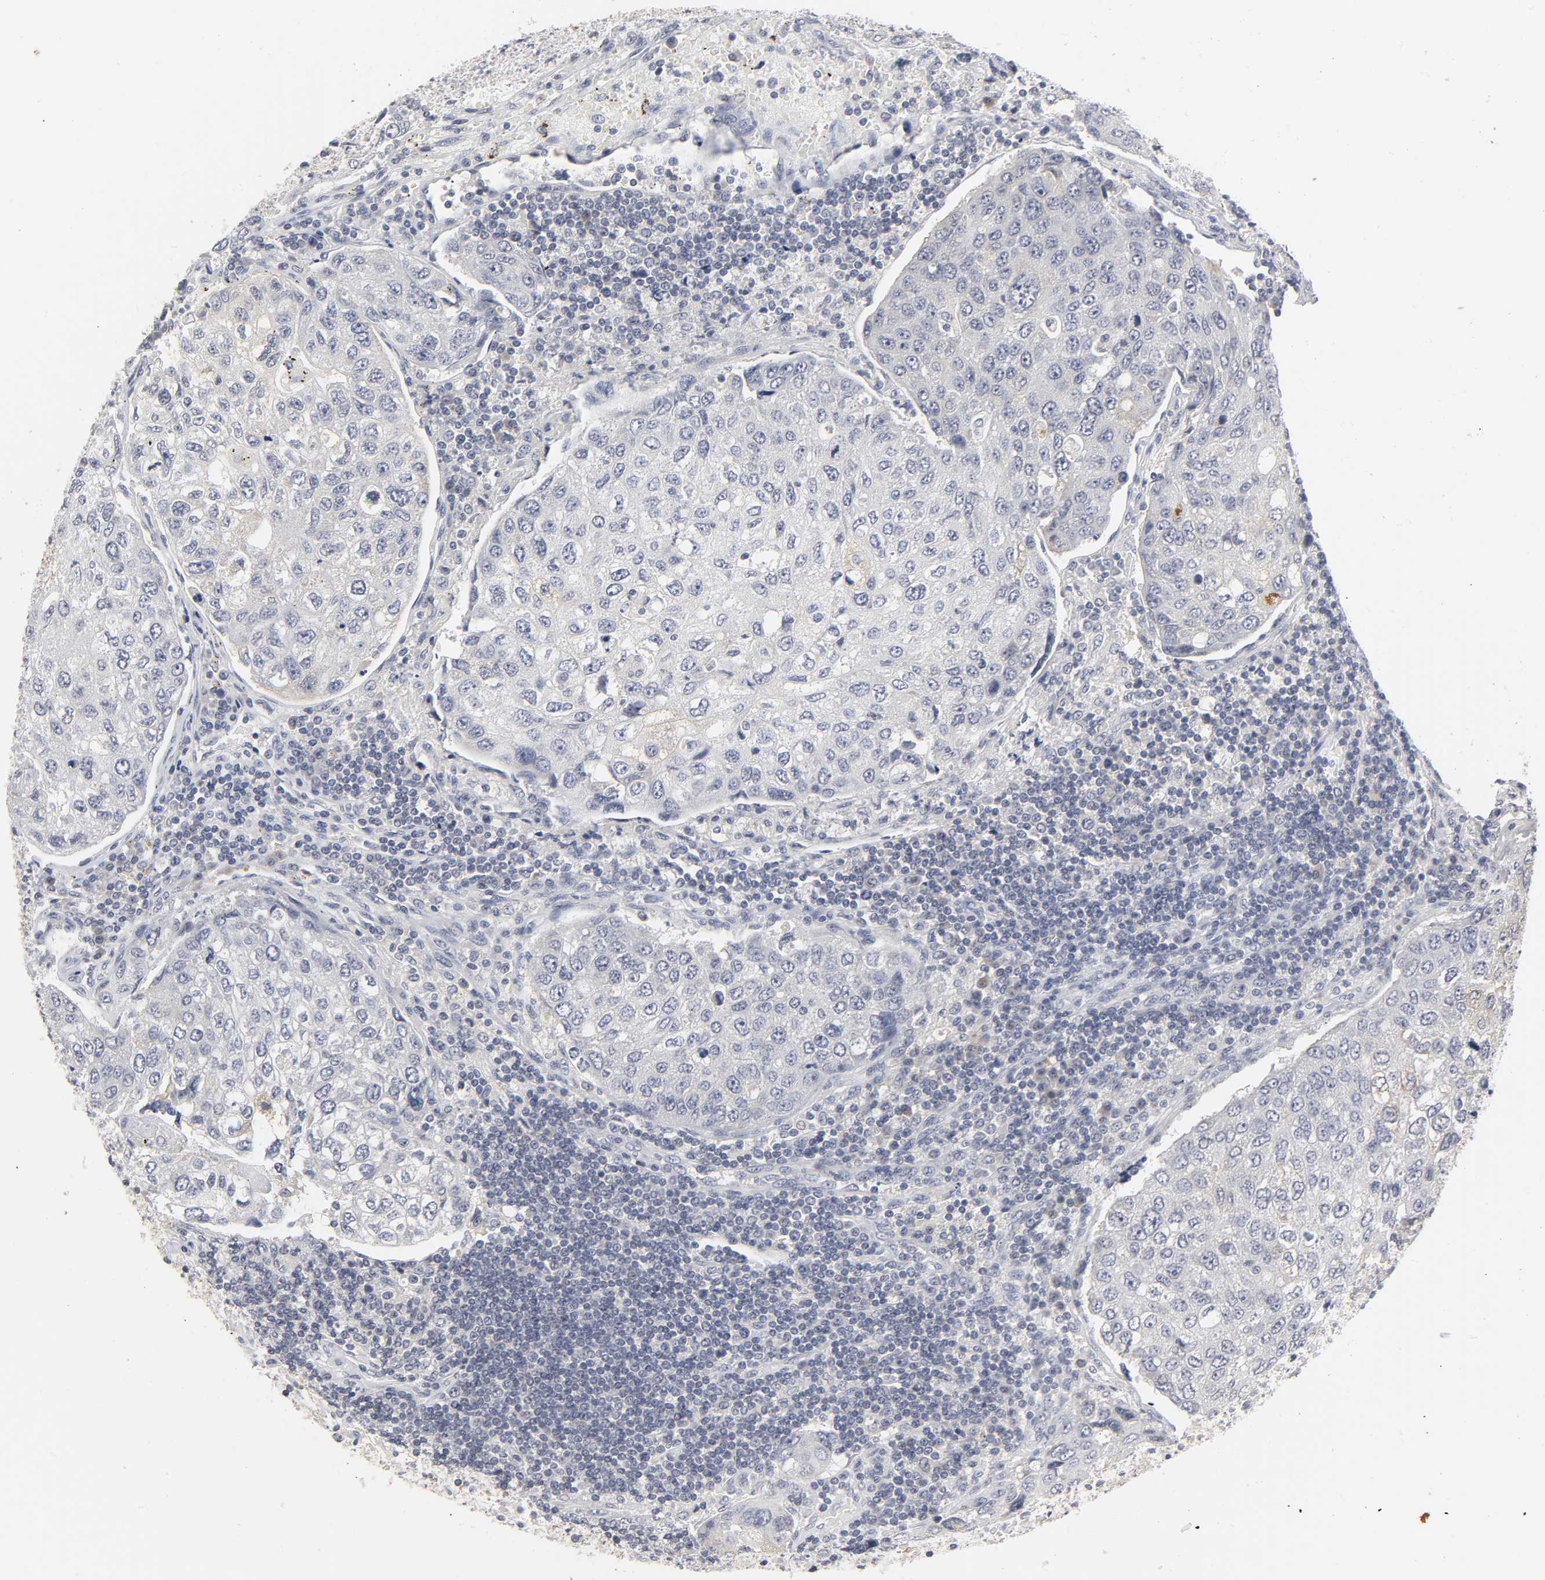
{"staining": {"intensity": "negative", "quantity": "none", "location": "none"}, "tissue": "urothelial cancer", "cell_type": "Tumor cells", "image_type": "cancer", "snomed": [{"axis": "morphology", "description": "Urothelial carcinoma, High grade"}, {"axis": "topography", "description": "Lymph node"}, {"axis": "topography", "description": "Urinary bladder"}], "caption": "Protein analysis of urothelial cancer demonstrates no significant expression in tumor cells. (DAB immunohistochemistry (IHC) with hematoxylin counter stain).", "gene": "TCAP", "patient": {"sex": "male", "age": 51}}